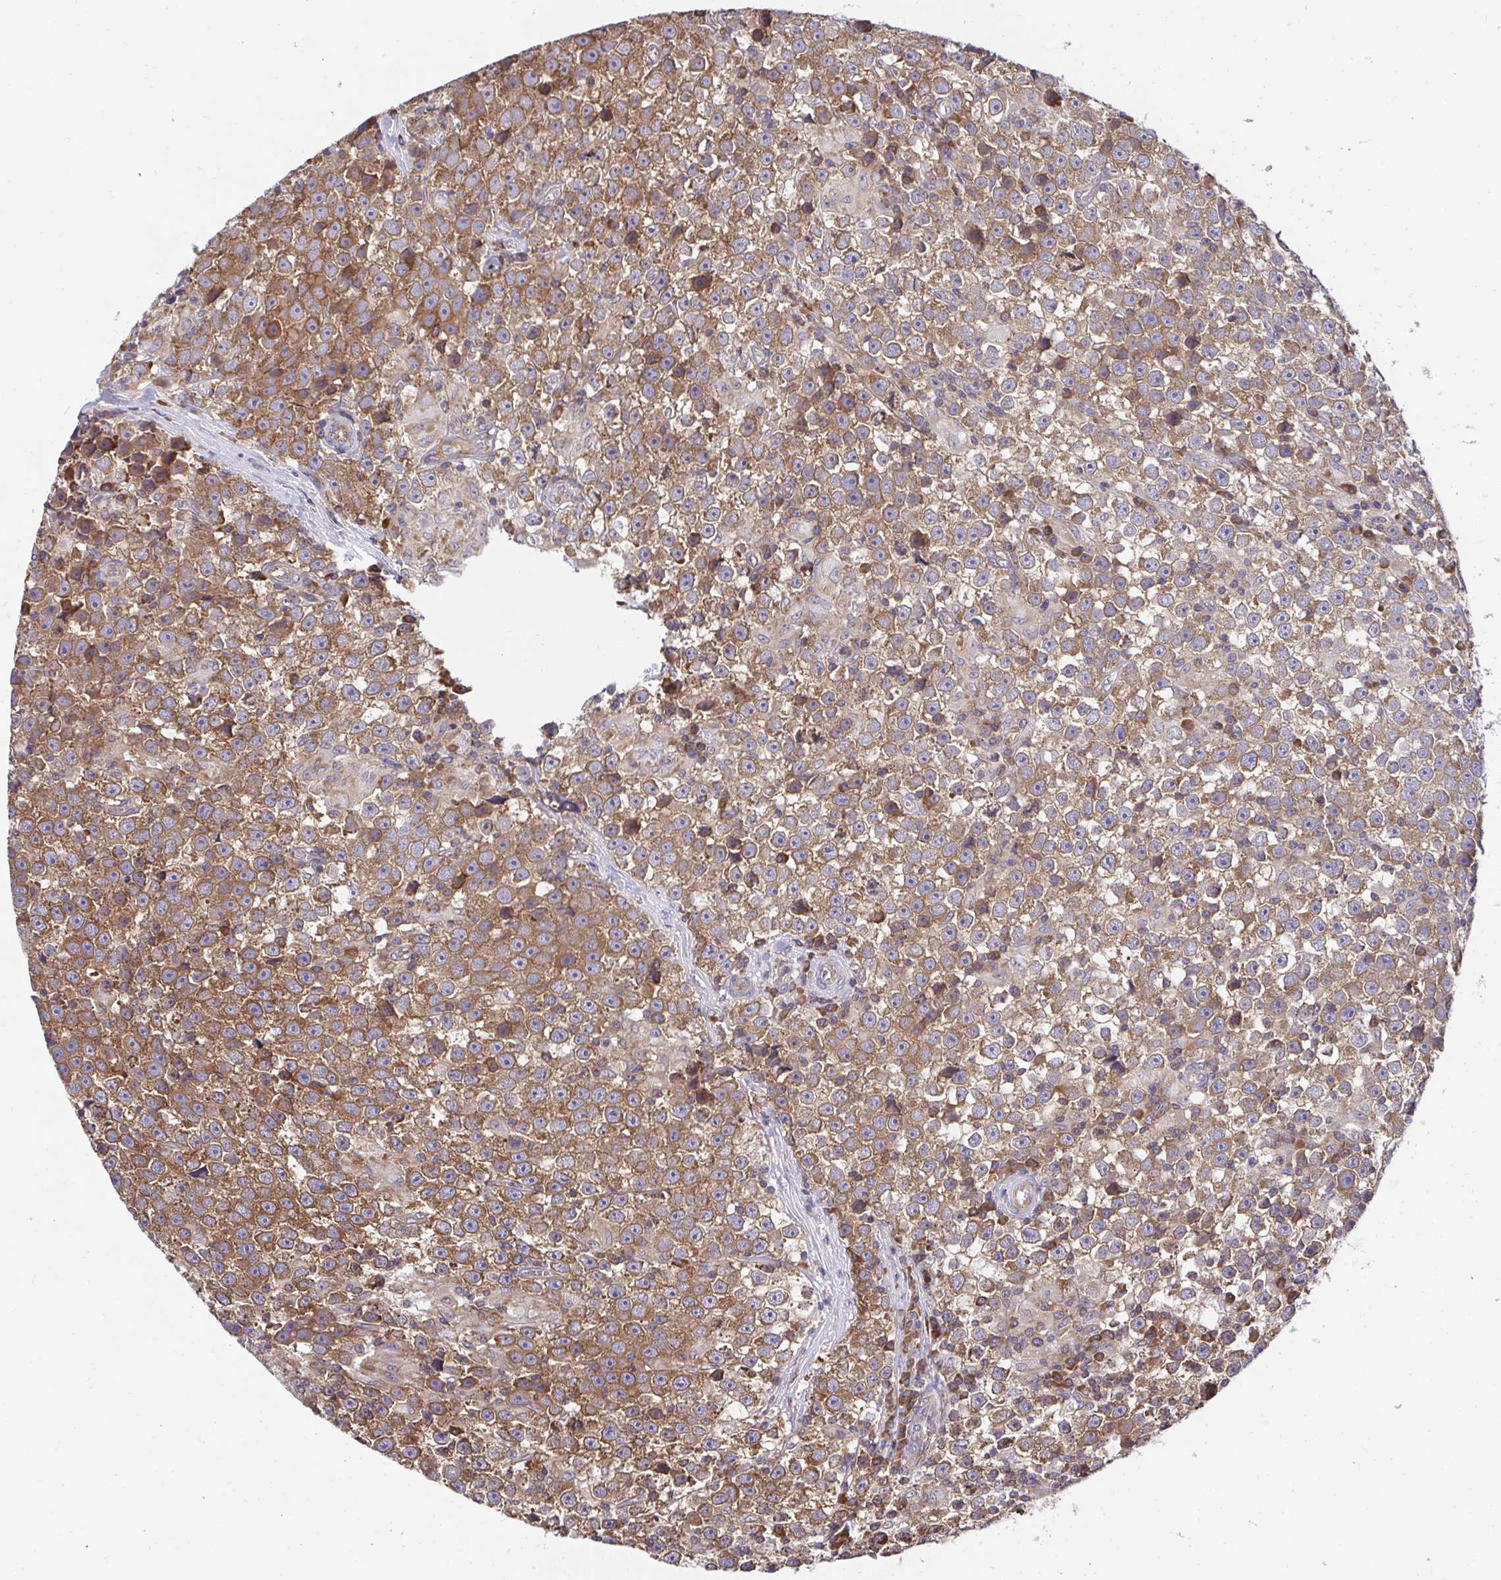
{"staining": {"intensity": "moderate", "quantity": ">75%", "location": "cytoplasmic/membranous"}, "tissue": "testis cancer", "cell_type": "Tumor cells", "image_type": "cancer", "snomed": [{"axis": "morphology", "description": "Seminoma, NOS"}, {"axis": "topography", "description": "Testis"}], "caption": "Testis cancer stained with a brown dye displays moderate cytoplasmic/membranous positive staining in approximately >75% of tumor cells.", "gene": "RPS7", "patient": {"sex": "male", "age": 31}}